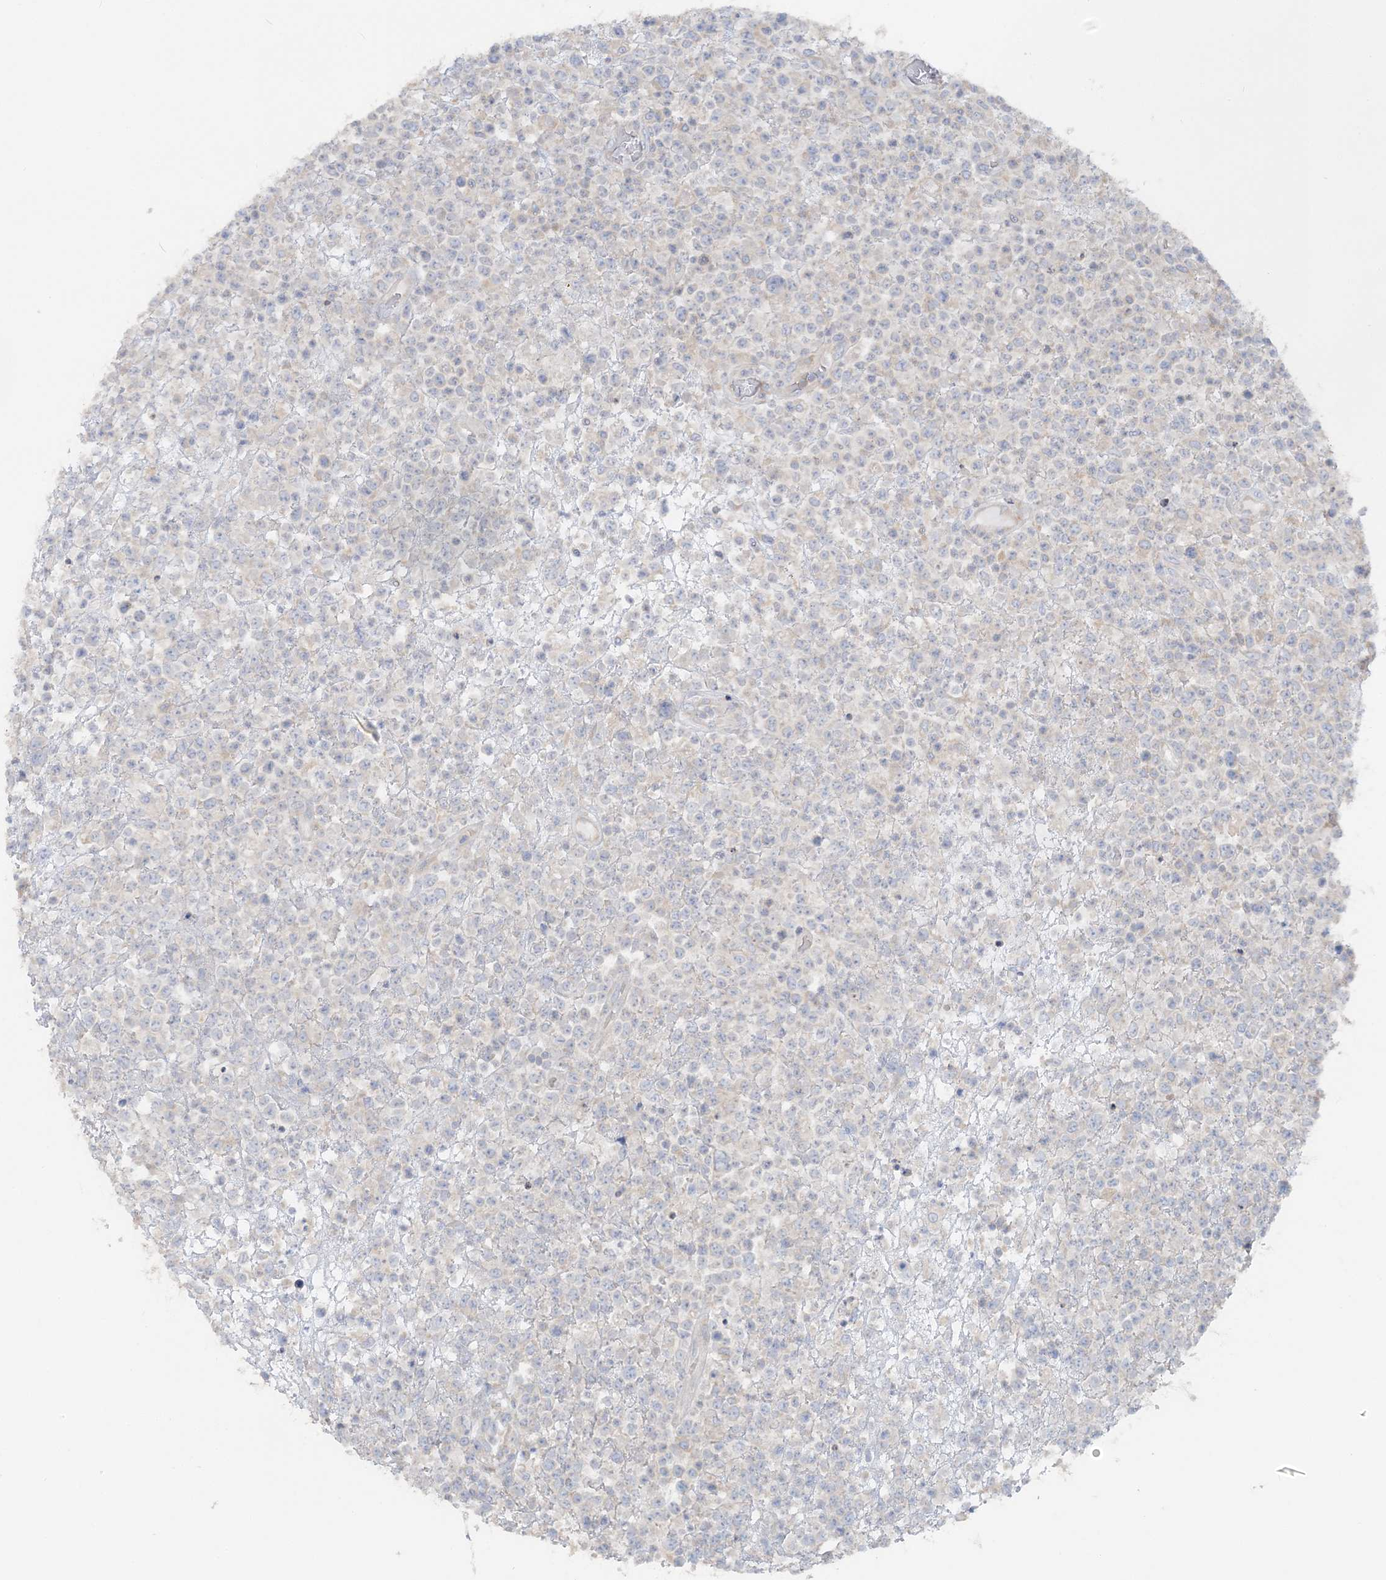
{"staining": {"intensity": "negative", "quantity": "none", "location": "none"}, "tissue": "lymphoma", "cell_type": "Tumor cells", "image_type": "cancer", "snomed": [{"axis": "morphology", "description": "Malignant lymphoma, non-Hodgkin's type, High grade"}, {"axis": "topography", "description": "Colon"}], "caption": "Immunohistochemistry histopathology image of human lymphoma stained for a protein (brown), which exhibits no positivity in tumor cells. Brightfield microscopy of IHC stained with DAB (brown) and hematoxylin (blue), captured at high magnification.", "gene": "TBC1D5", "patient": {"sex": "female", "age": 53}}